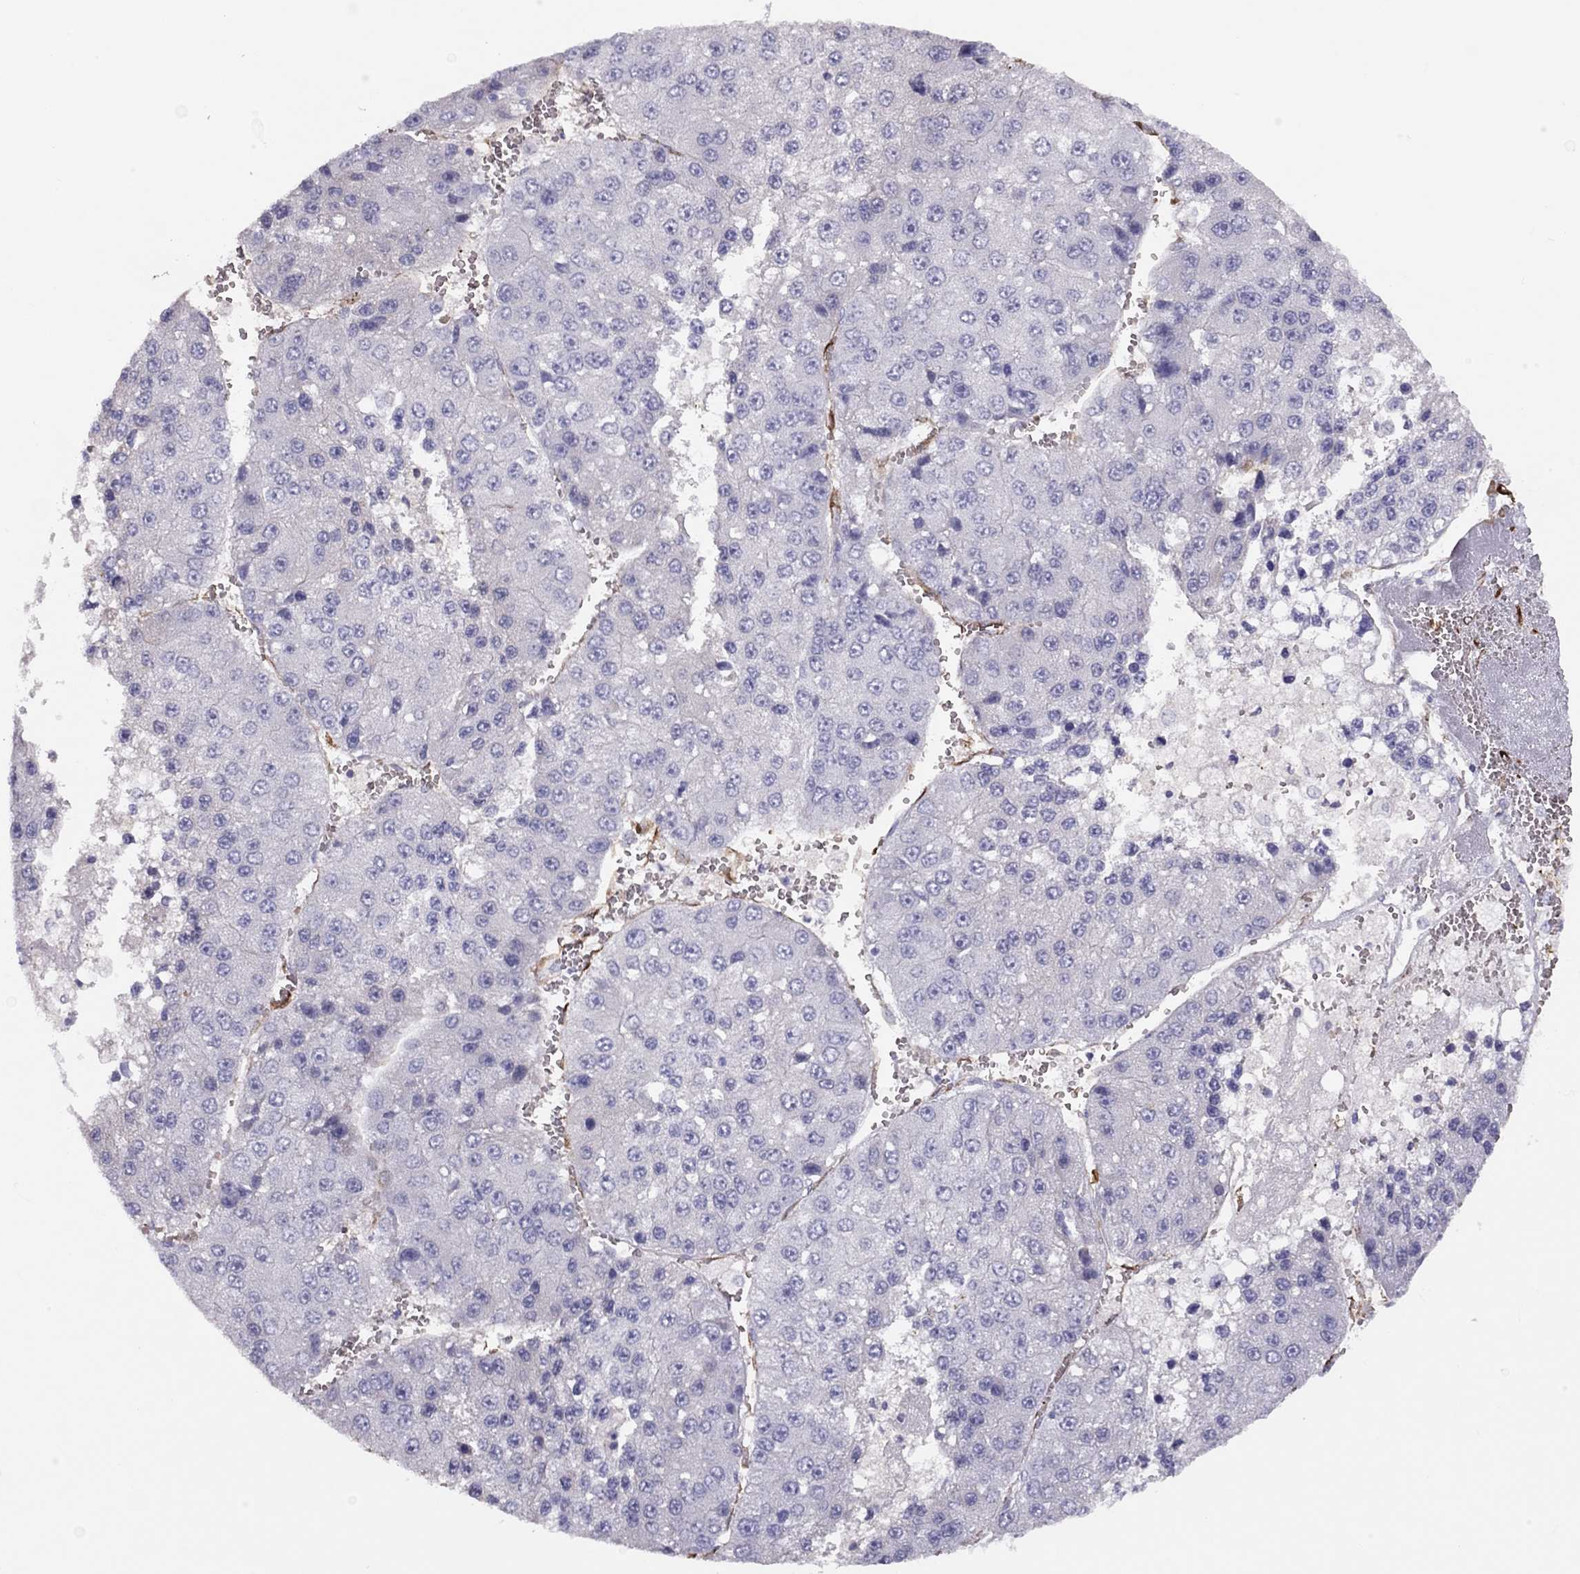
{"staining": {"intensity": "negative", "quantity": "none", "location": "none"}, "tissue": "liver cancer", "cell_type": "Tumor cells", "image_type": "cancer", "snomed": [{"axis": "morphology", "description": "Carcinoma, Hepatocellular, NOS"}, {"axis": "topography", "description": "Liver"}], "caption": "An immunohistochemistry micrograph of liver cancer (hepatocellular carcinoma) is shown. There is no staining in tumor cells of liver cancer (hepatocellular carcinoma).", "gene": "RHD", "patient": {"sex": "female", "age": 73}}